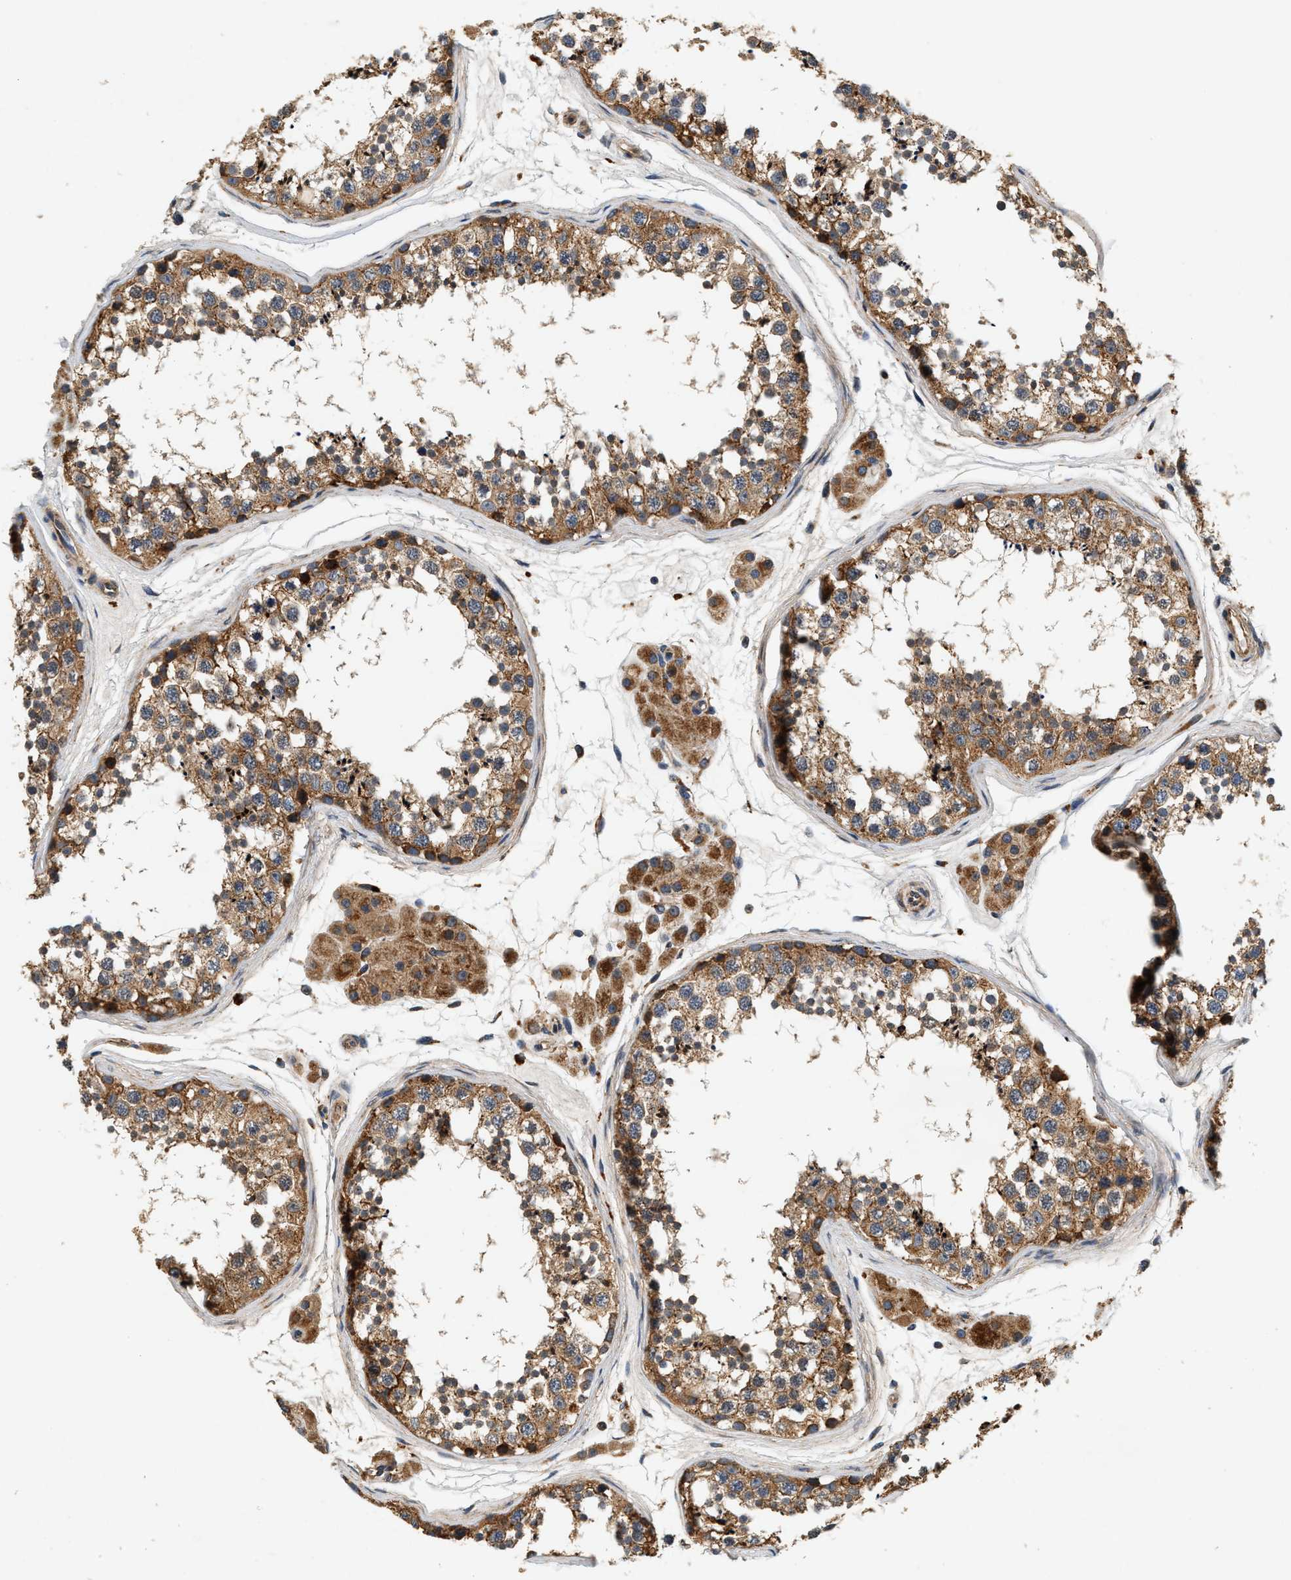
{"staining": {"intensity": "moderate", "quantity": ">75%", "location": "cytoplasmic/membranous"}, "tissue": "testis", "cell_type": "Cells in seminiferous ducts", "image_type": "normal", "snomed": [{"axis": "morphology", "description": "Normal tissue, NOS"}, {"axis": "topography", "description": "Testis"}], "caption": "About >75% of cells in seminiferous ducts in unremarkable human testis reveal moderate cytoplasmic/membranous protein staining as visualized by brown immunohistochemical staining.", "gene": "DUSP10", "patient": {"sex": "male", "age": 56}}